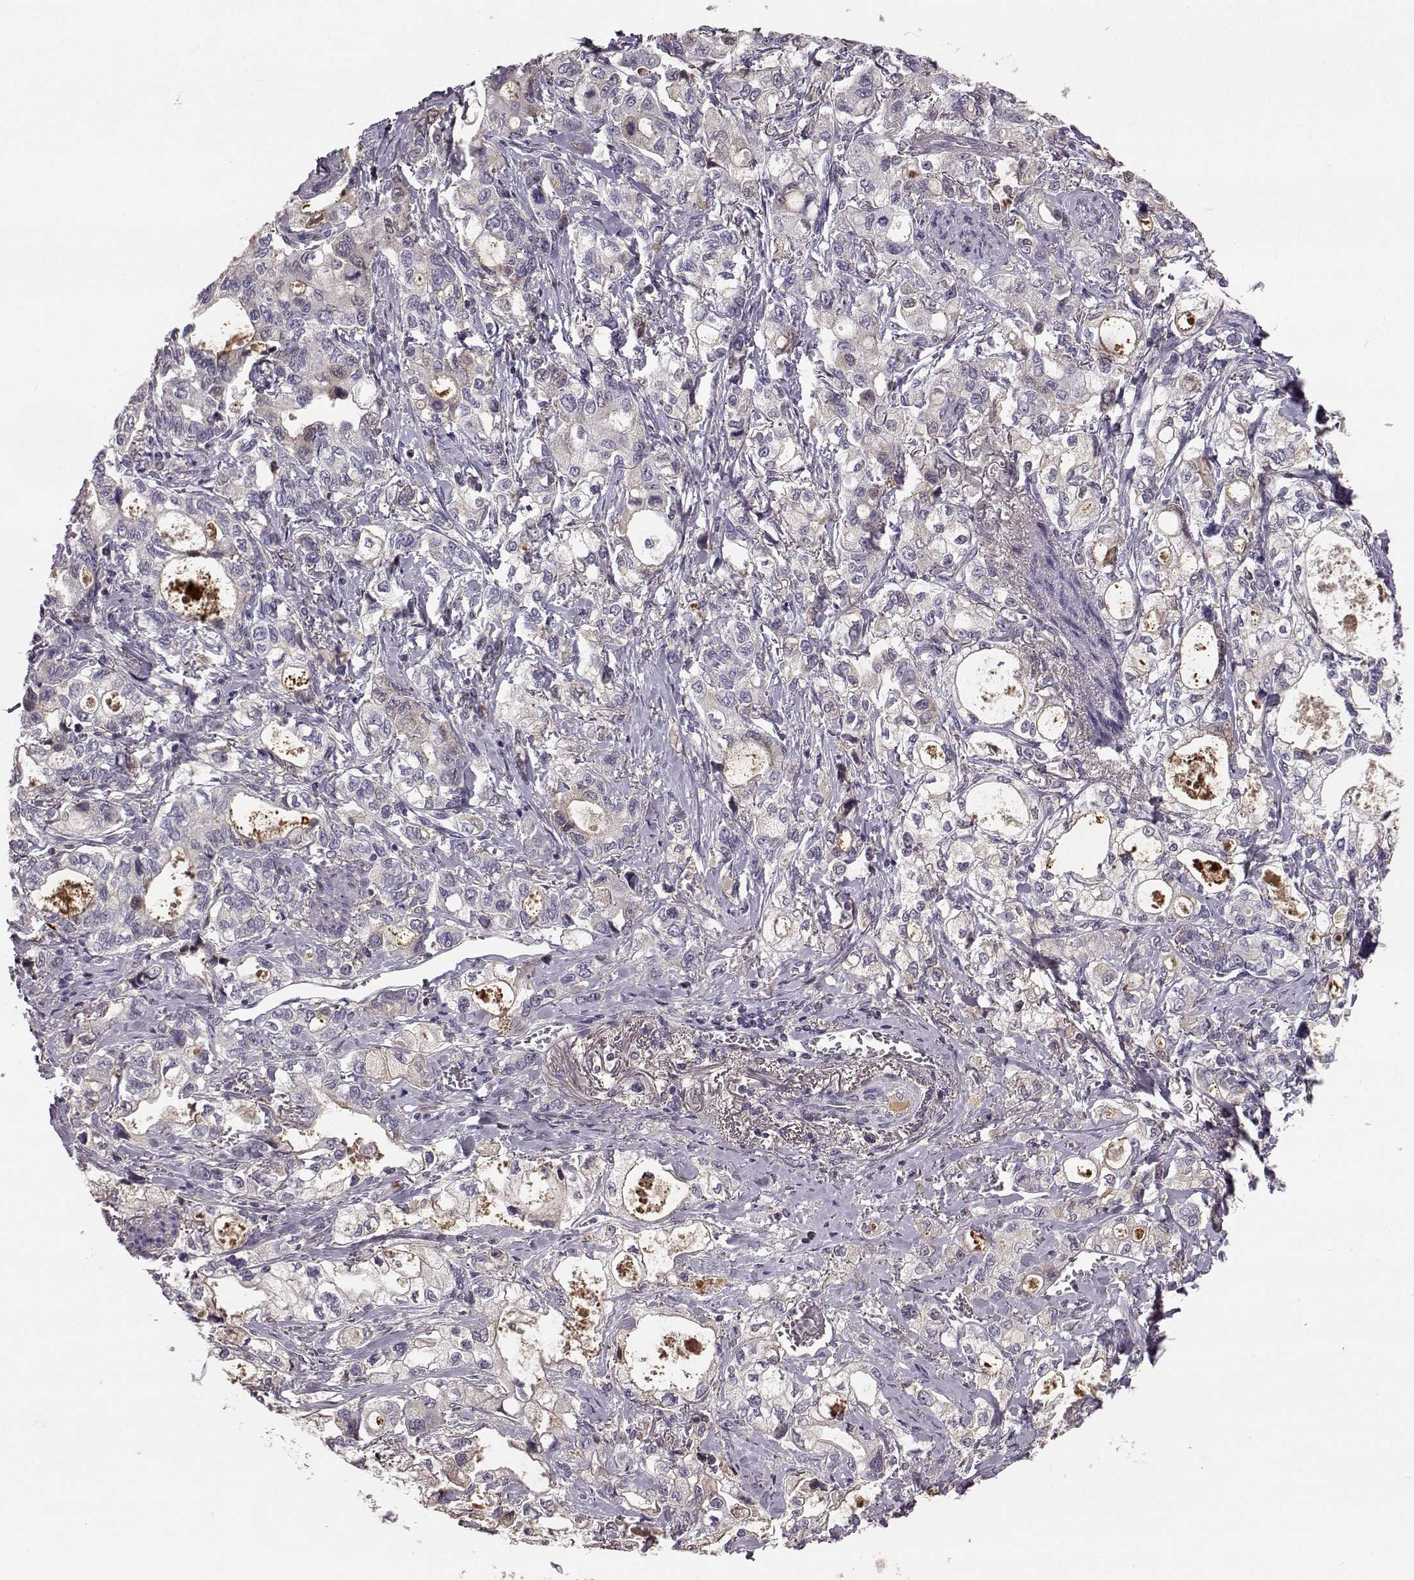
{"staining": {"intensity": "weak", "quantity": ">75%", "location": "cytoplasmic/membranous"}, "tissue": "stomach cancer", "cell_type": "Tumor cells", "image_type": "cancer", "snomed": [{"axis": "morphology", "description": "Adenocarcinoma, NOS"}, {"axis": "topography", "description": "Stomach"}], "caption": "Immunohistochemical staining of human stomach adenocarcinoma shows weak cytoplasmic/membranous protein staining in about >75% of tumor cells.", "gene": "YJEFN3", "patient": {"sex": "male", "age": 63}}